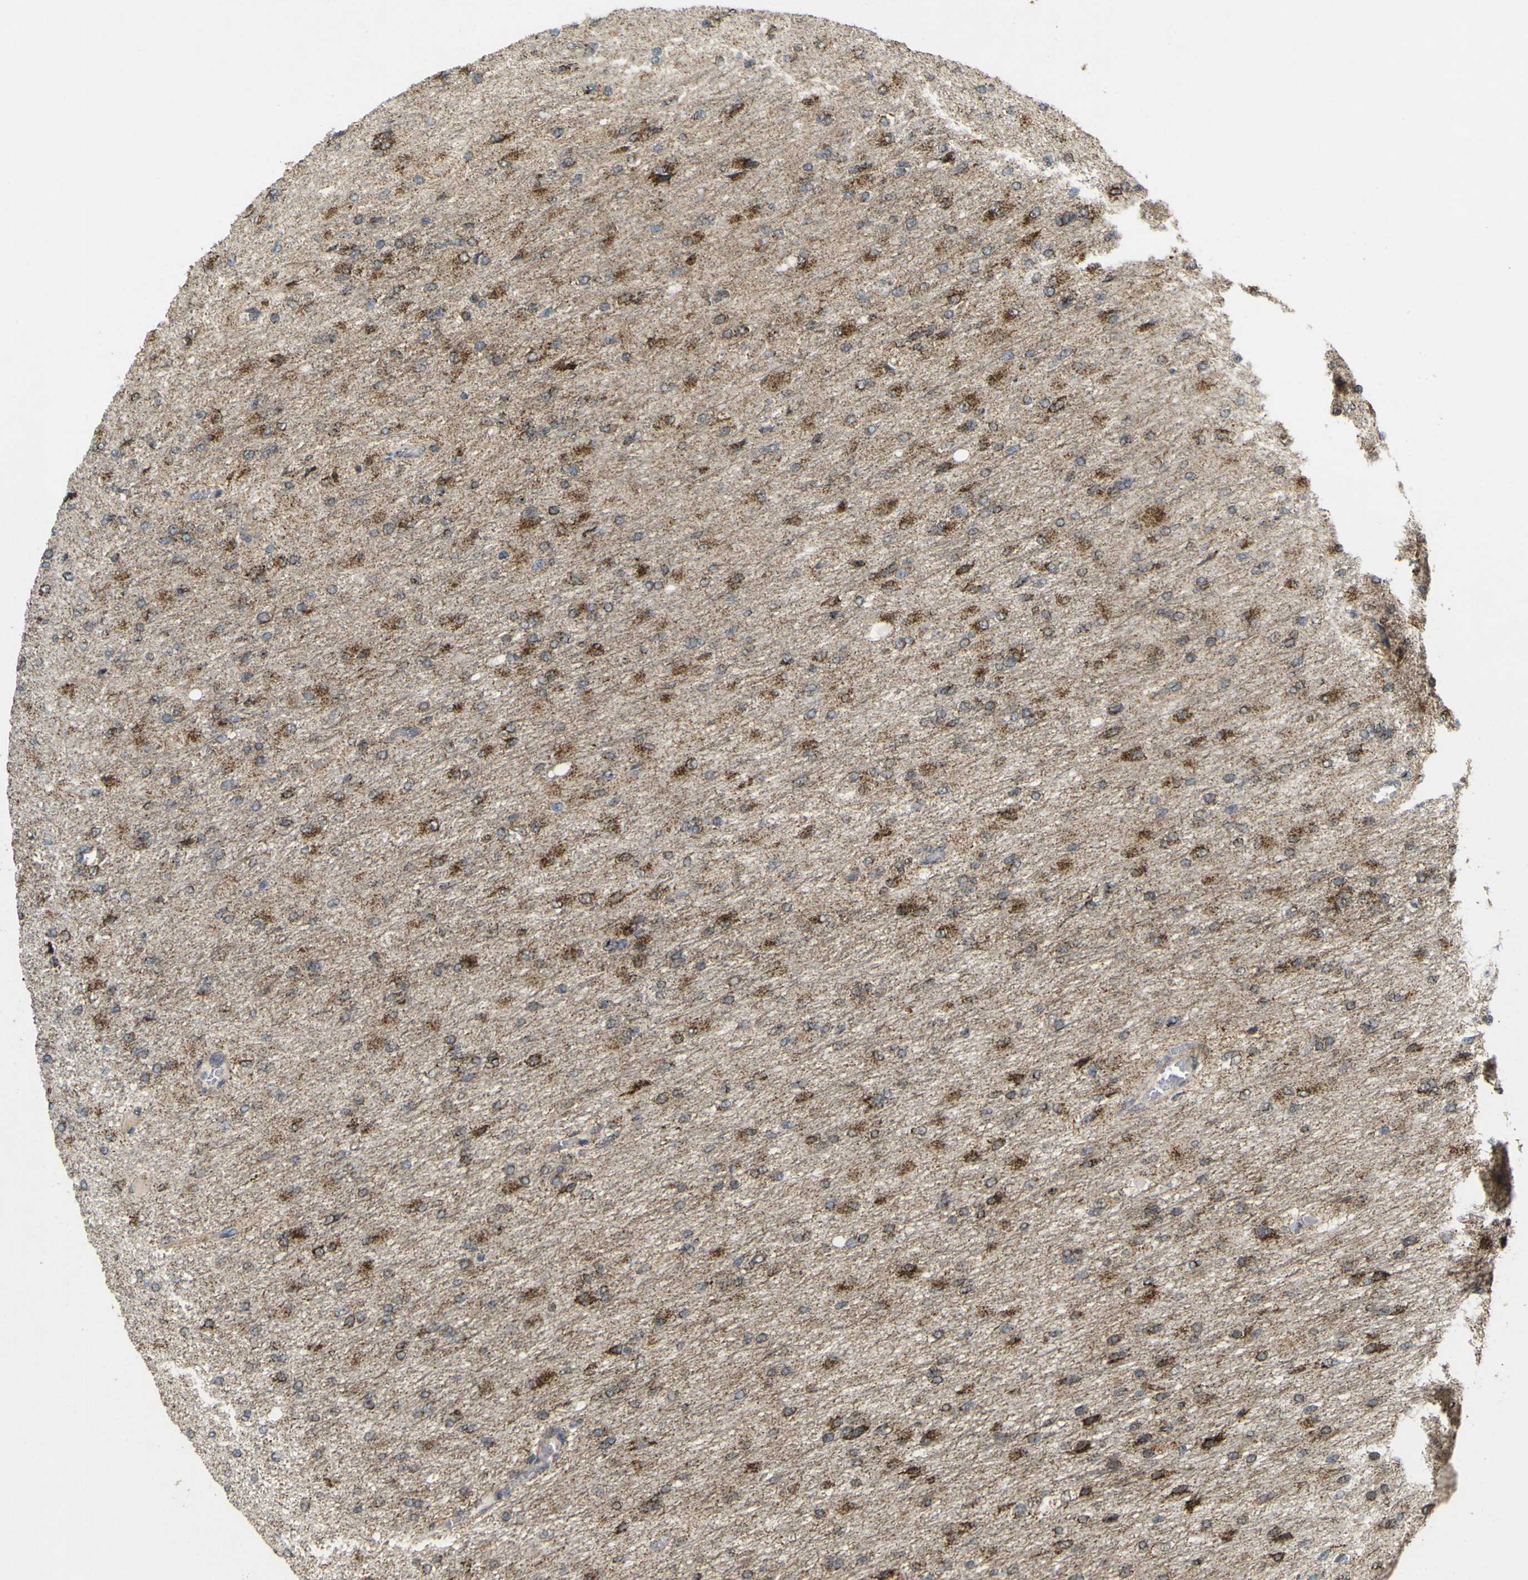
{"staining": {"intensity": "moderate", "quantity": ">75%", "location": "cytoplasmic/membranous"}, "tissue": "glioma", "cell_type": "Tumor cells", "image_type": "cancer", "snomed": [{"axis": "morphology", "description": "Glioma, malignant, High grade"}, {"axis": "topography", "description": "Cerebral cortex"}], "caption": "Immunohistochemistry image of neoplastic tissue: human glioma stained using immunohistochemistry reveals medium levels of moderate protein expression localized specifically in the cytoplasmic/membranous of tumor cells, appearing as a cytoplasmic/membranous brown color.", "gene": "ACBD5", "patient": {"sex": "female", "age": 36}}